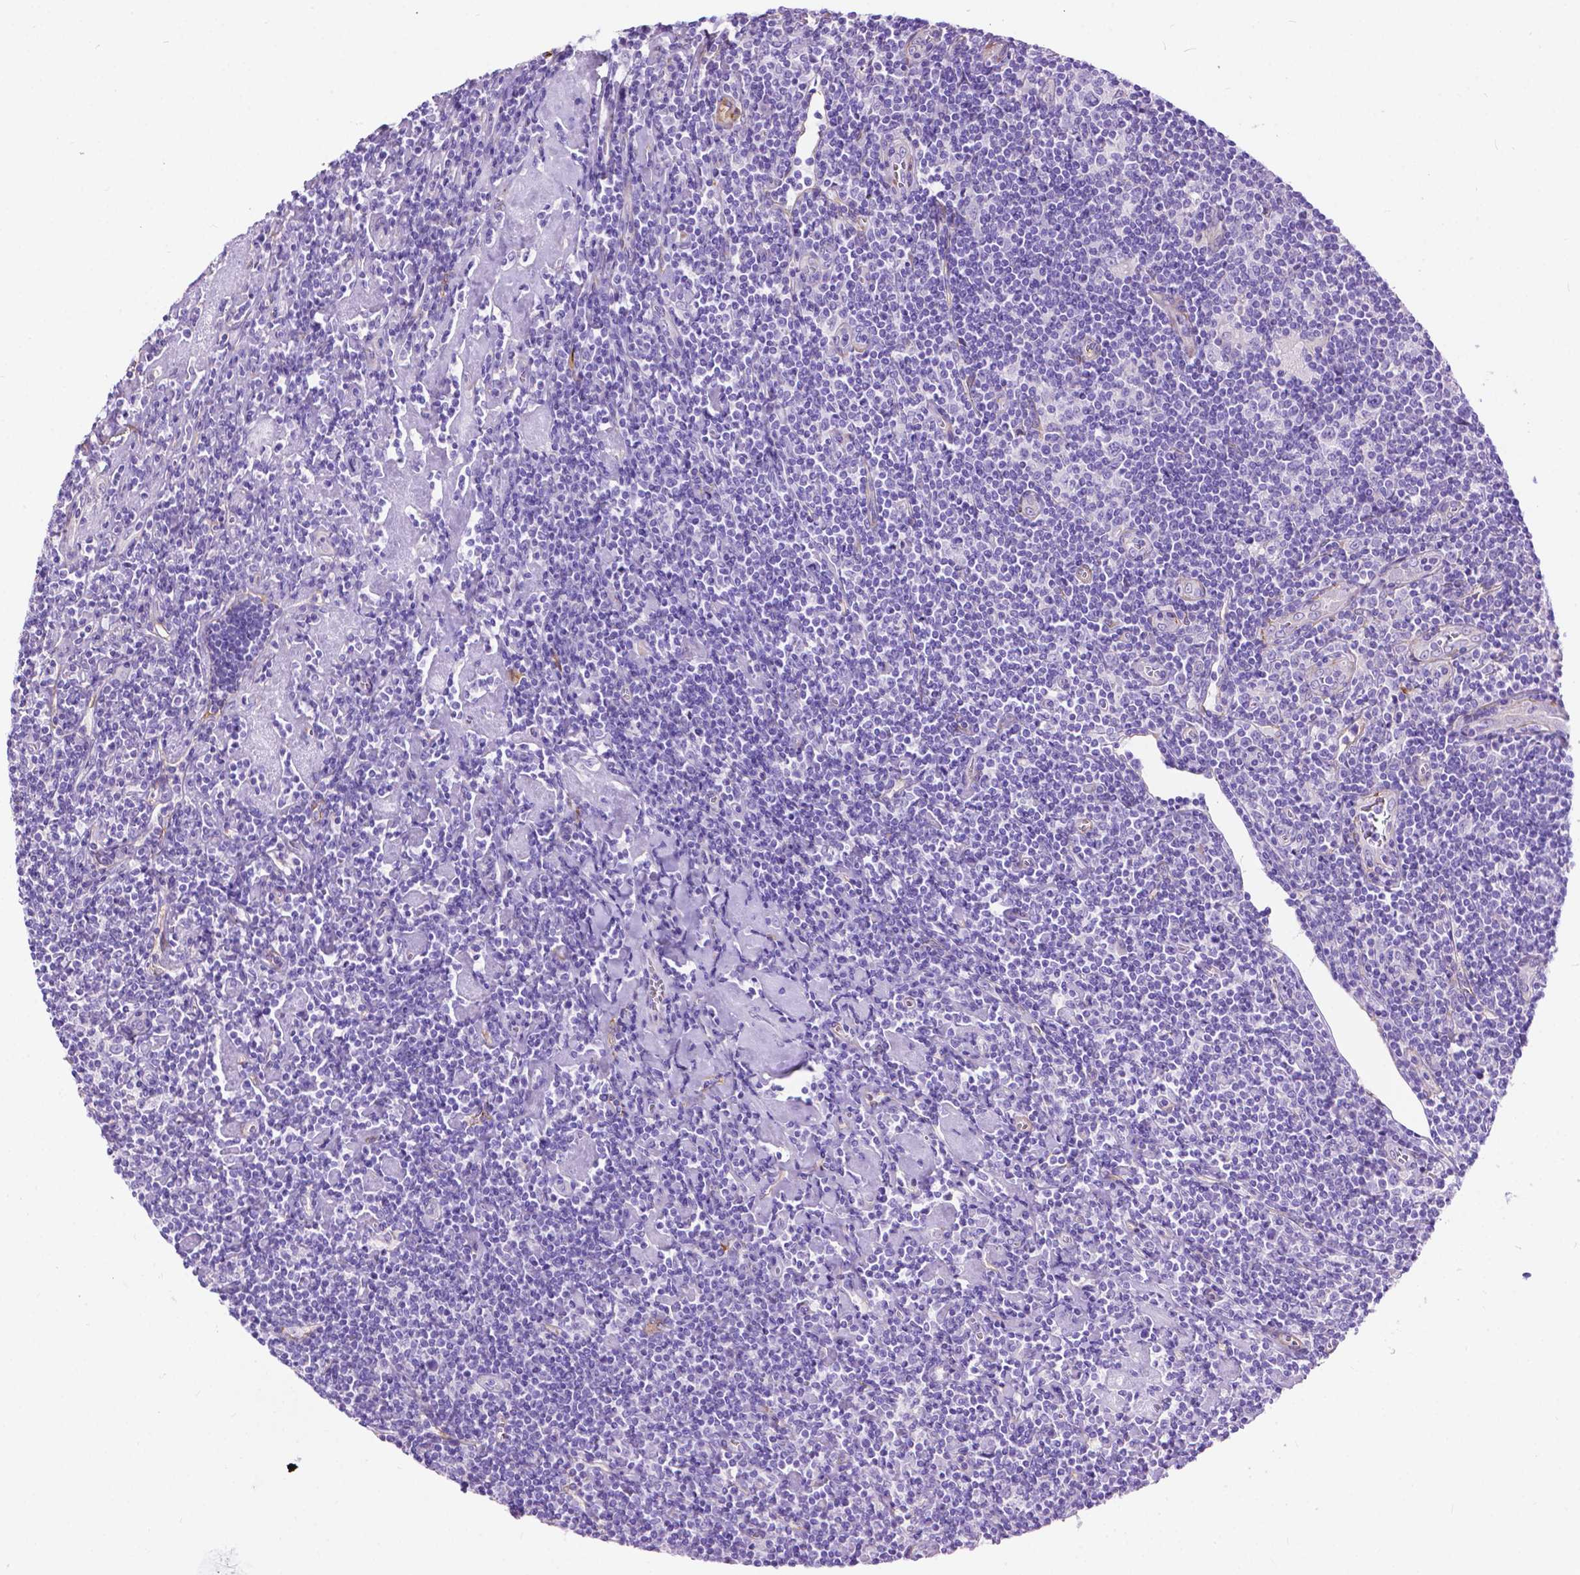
{"staining": {"intensity": "negative", "quantity": "none", "location": "none"}, "tissue": "lymphoma", "cell_type": "Tumor cells", "image_type": "cancer", "snomed": [{"axis": "morphology", "description": "Hodgkin's disease, NOS"}, {"axis": "topography", "description": "Lymph node"}], "caption": "The micrograph exhibits no significant staining in tumor cells of Hodgkin's disease.", "gene": "PCDHA12", "patient": {"sex": "male", "age": 40}}